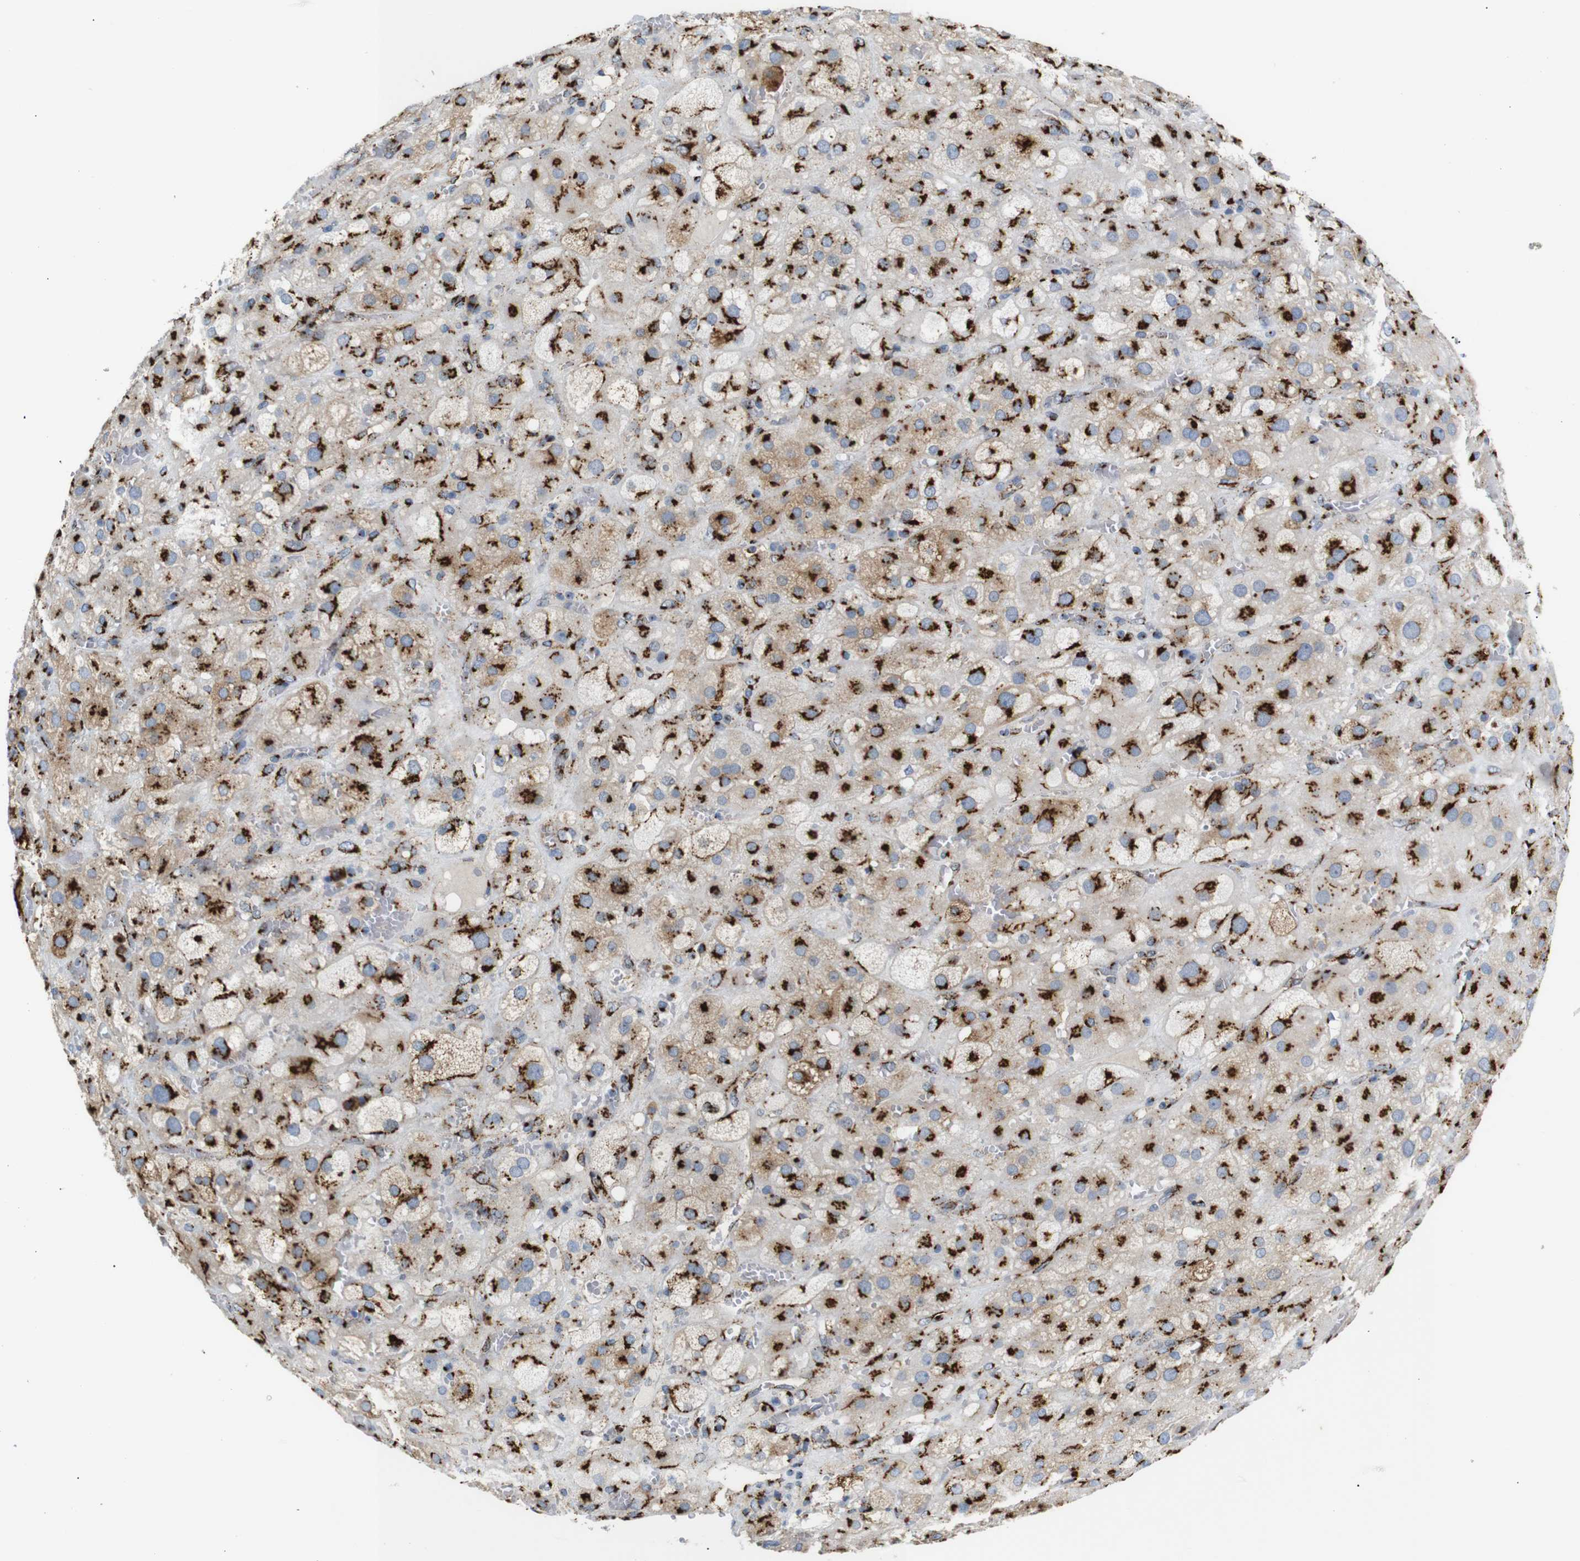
{"staining": {"intensity": "strong", "quantity": ">75%", "location": "cytoplasmic/membranous"}, "tissue": "adrenal gland", "cell_type": "Glandular cells", "image_type": "normal", "snomed": [{"axis": "morphology", "description": "Normal tissue, NOS"}, {"axis": "topography", "description": "Adrenal gland"}], "caption": "Adrenal gland stained with a brown dye demonstrates strong cytoplasmic/membranous positive expression in about >75% of glandular cells.", "gene": "TGOLN2", "patient": {"sex": "female", "age": 47}}